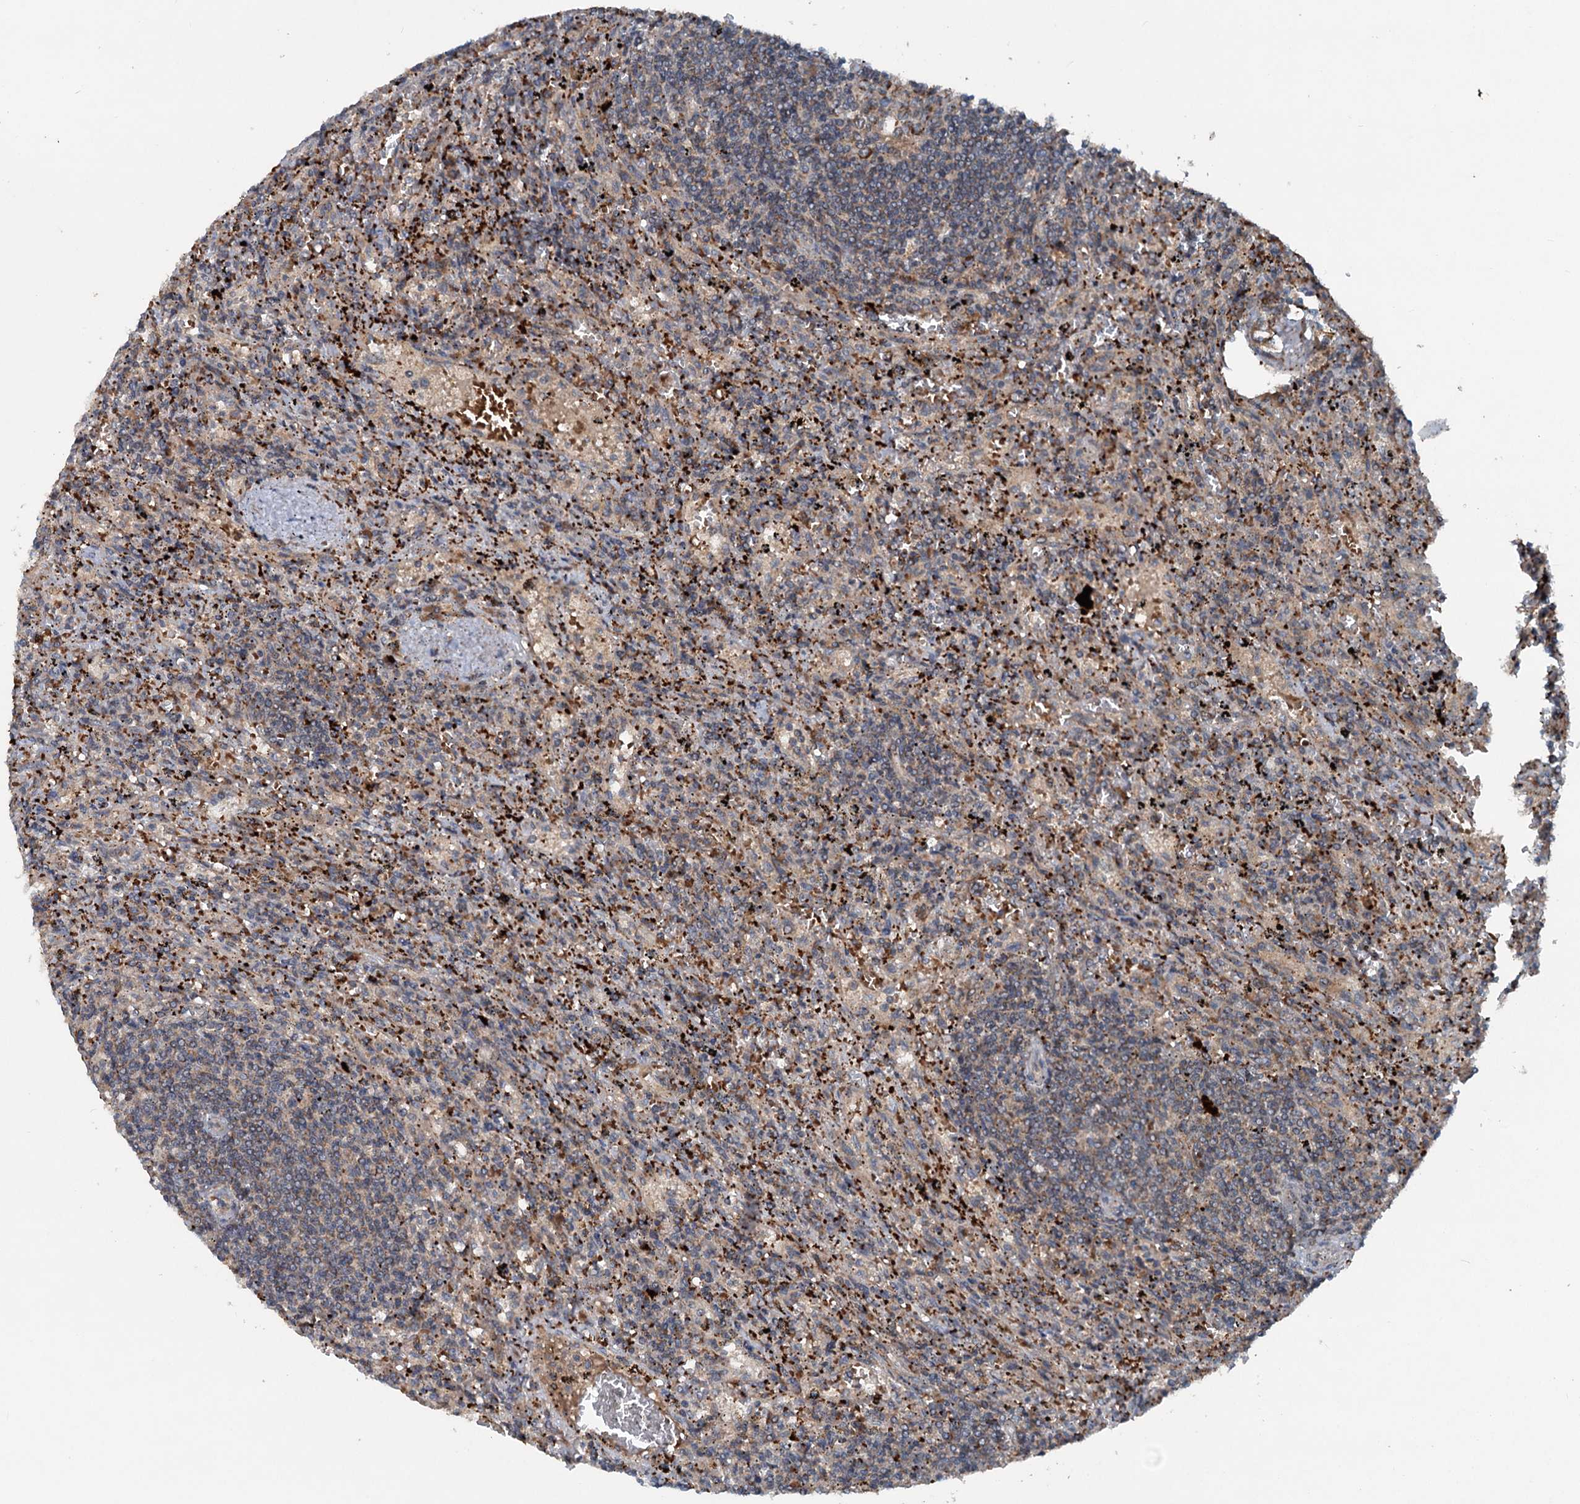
{"staining": {"intensity": "weak", "quantity": "<25%", "location": "cytoplasmic/membranous"}, "tissue": "lymphoma", "cell_type": "Tumor cells", "image_type": "cancer", "snomed": [{"axis": "morphology", "description": "Malignant lymphoma, non-Hodgkin's type, Low grade"}, {"axis": "topography", "description": "Spleen"}], "caption": "The immunohistochemistry photomicrograph has no significant expression in tumor cells of malignant lymphoma, non-Hodgkin's type (low-grade) tissue.", "gene": "N4BP2L2", "patient": {"sex": "male", "age": 76}}